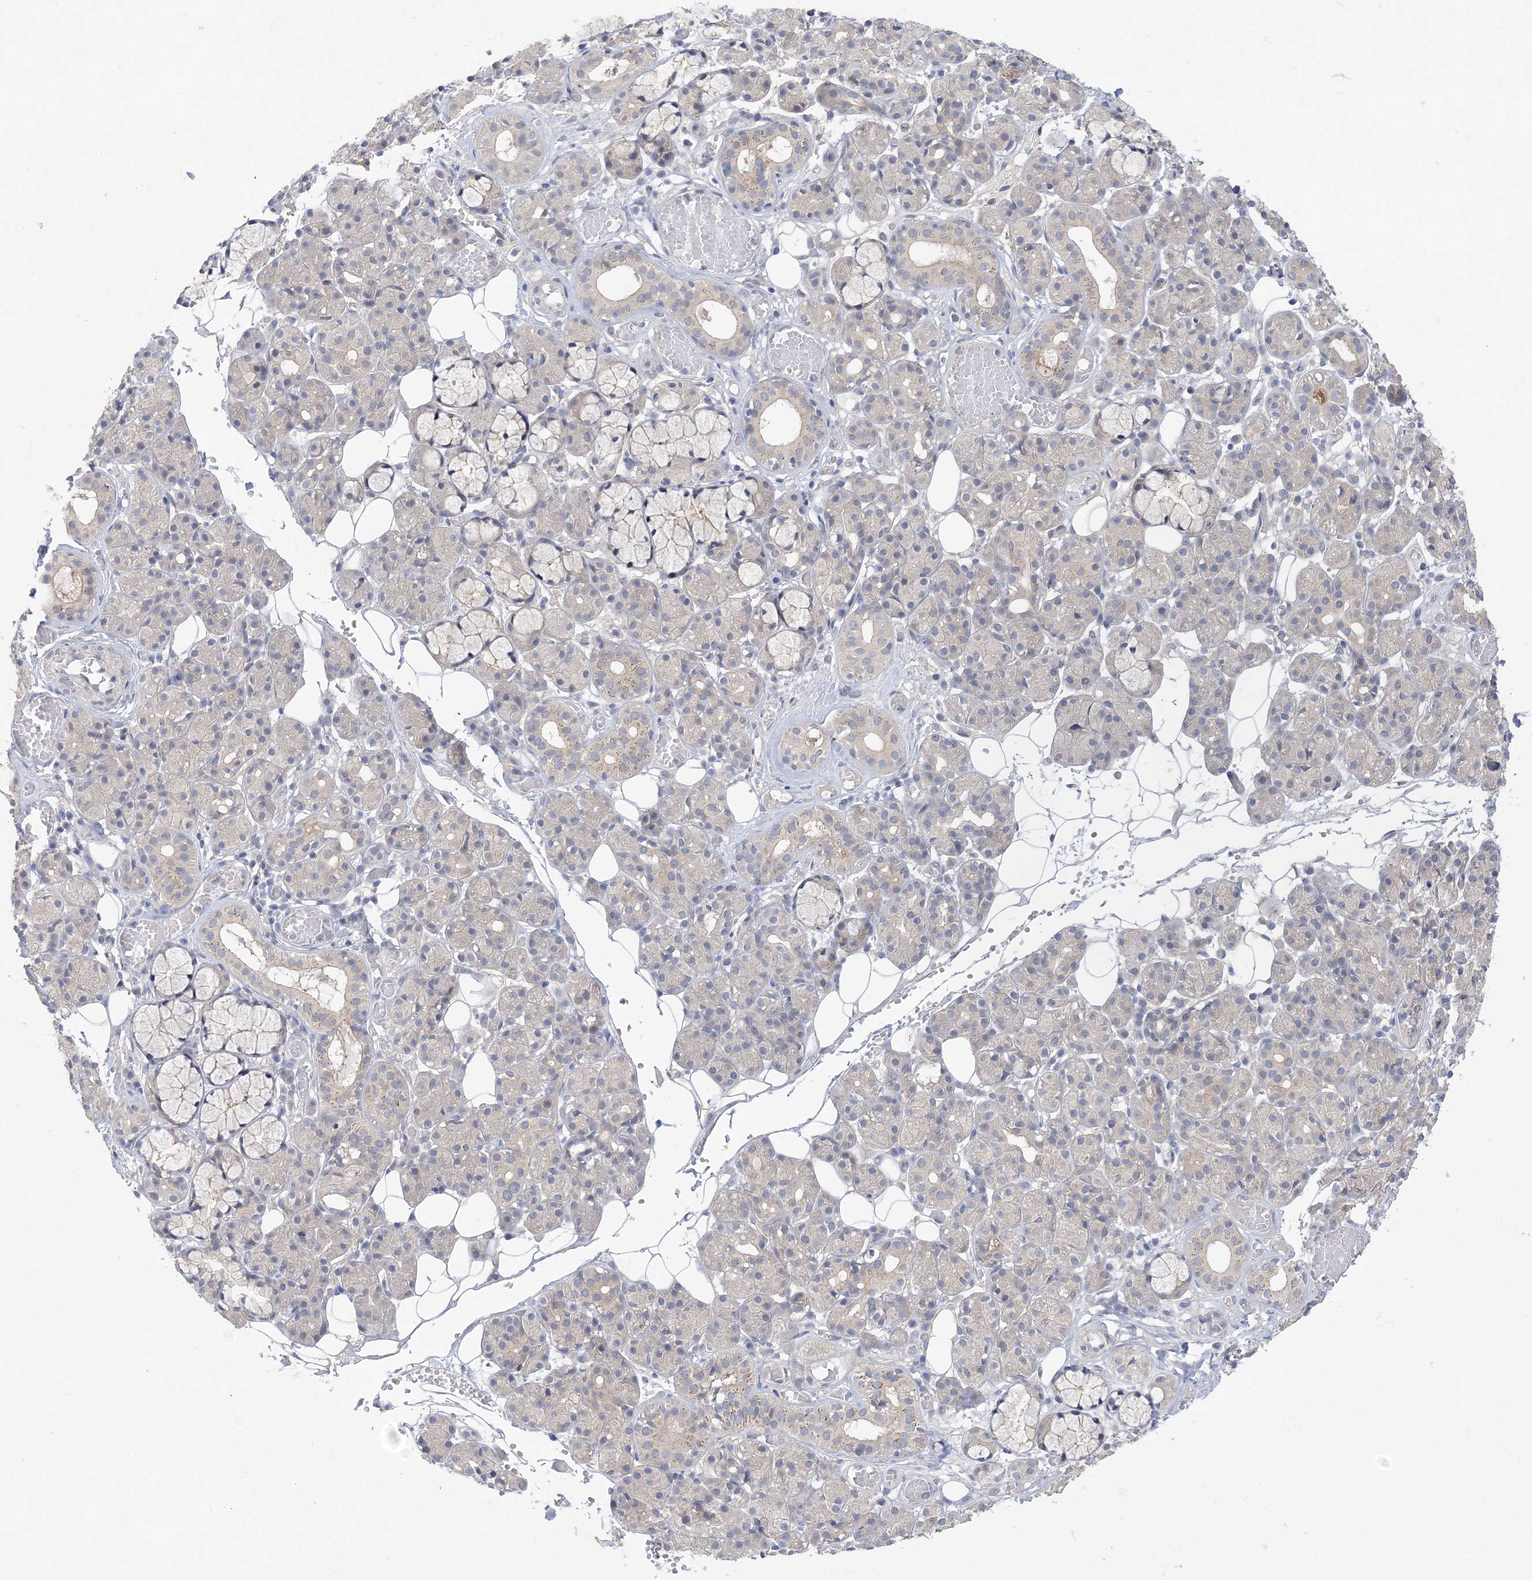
{"staining": {"intensity": "weak", "quantity": "<25%", "location": "cytoplasmic/membranous"}, "tissue": "salivary gland", "cell_type": "Glandular cells", "image_type": "normal", "snomed": [{"axis": "morphology", "description": "Normal tissue, NOS"}, {"axis": "topography", "description": "Salivary gland"}], "caption": "Immunohistochemistry of normal salivary gland displays no positivity in glandular cells.", "gene": "ANKRD35", "patient": {"sex": "male", "age": 63}}